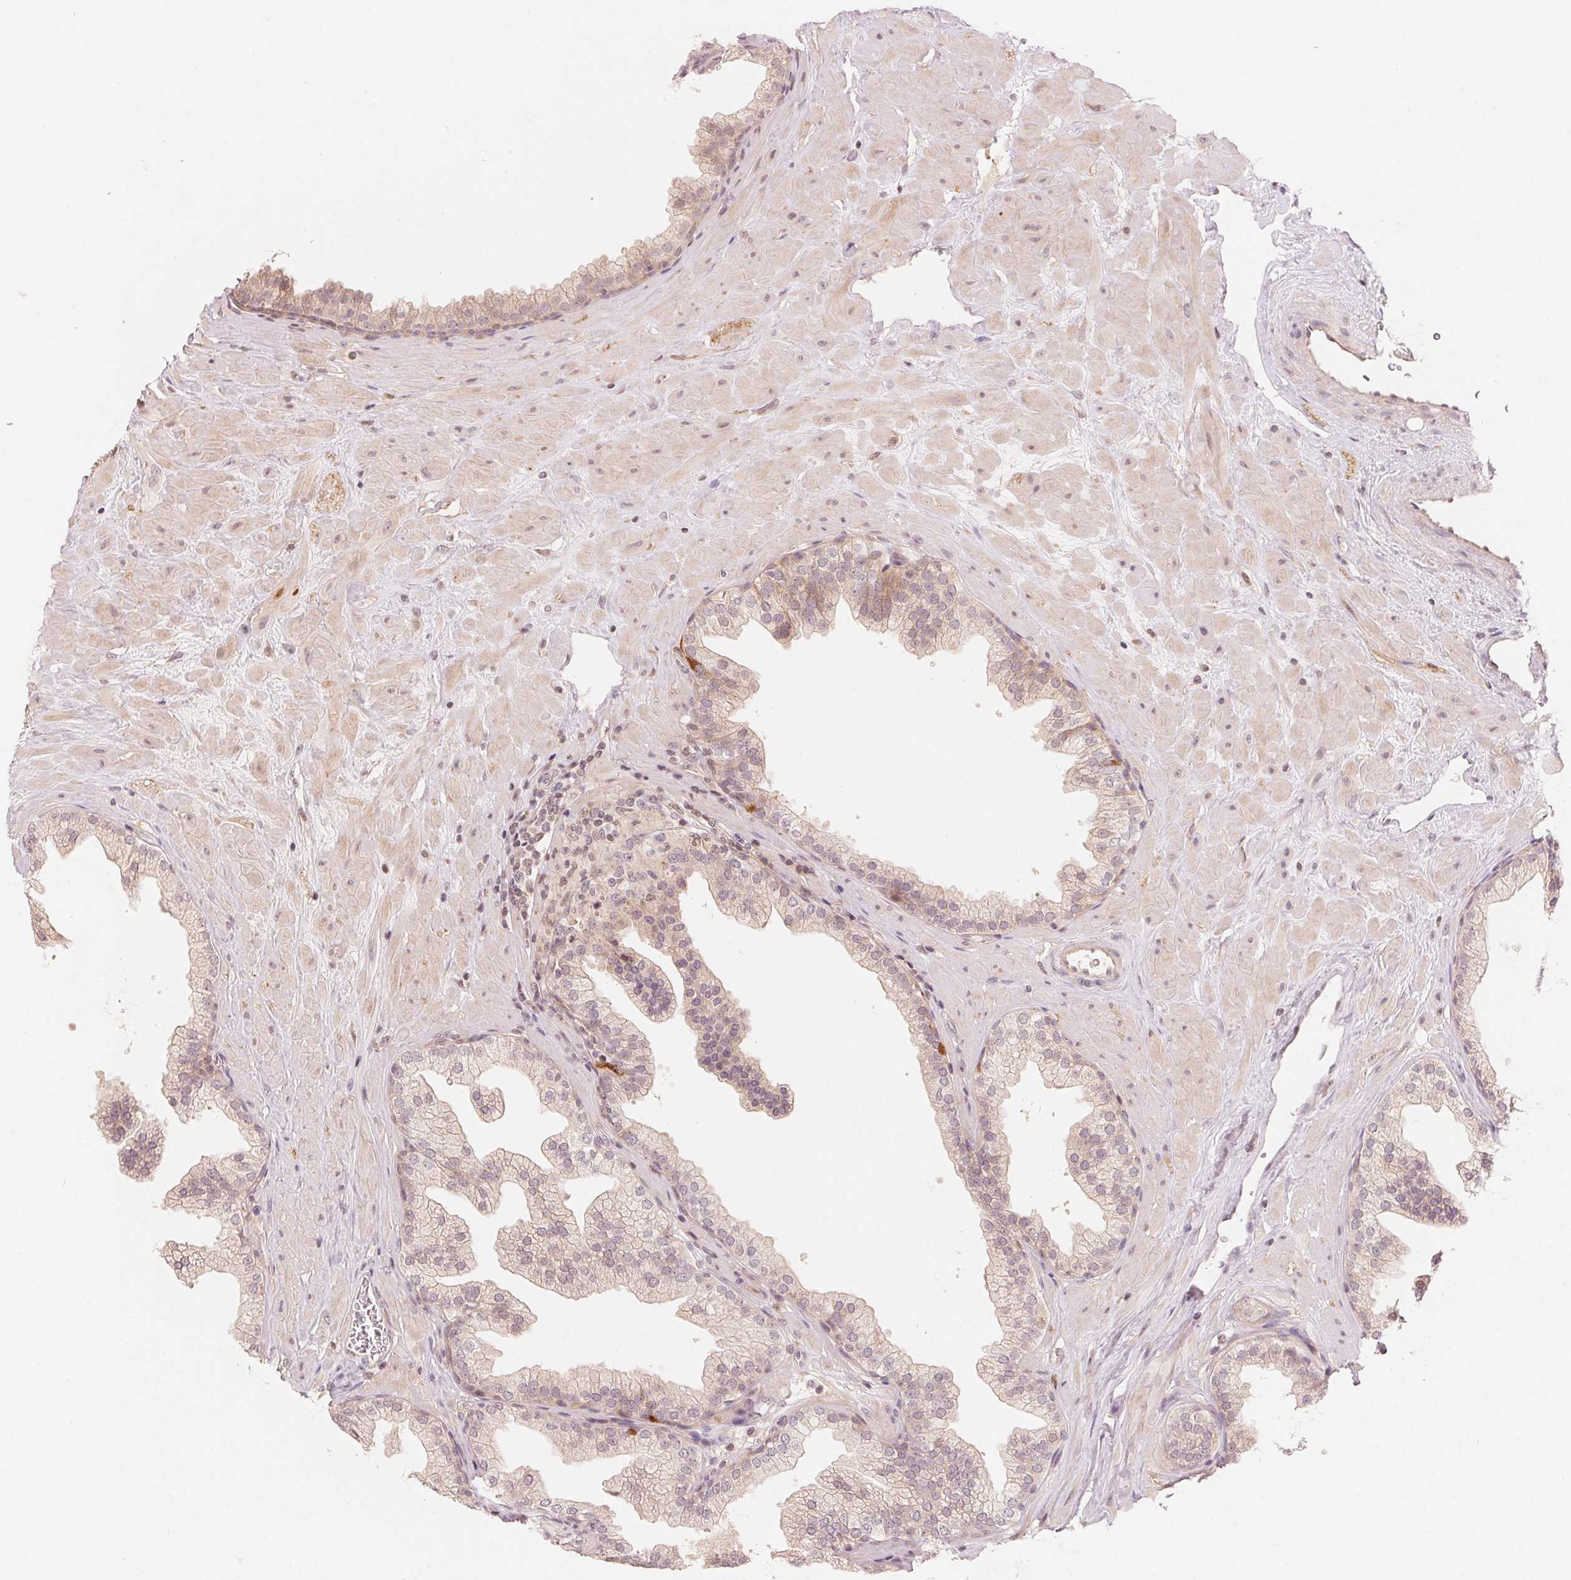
{"staining": {"intensity": "weak", "quantity": "25%-75%", "location": "cytoplasmic/membranous"}, "tissue": "prostate", "cell_type": "Glandular cells", "image_type": "normal", "snomed": [{"axis": "morphology", "description": "Normal tissue, NOS"}, {"axis": "topography", "description": "Prostate"}], "caption": "The photomicrograph shows staining of benign prostate, revealing weak cytoplasmic/membranous protein positivity (brown color) within glandular cells. (brown staining indicates protein expression, while blue staining denotes nuclei).", "gene": "PRKN", "patient": {"sex": "male", "age": 37}}